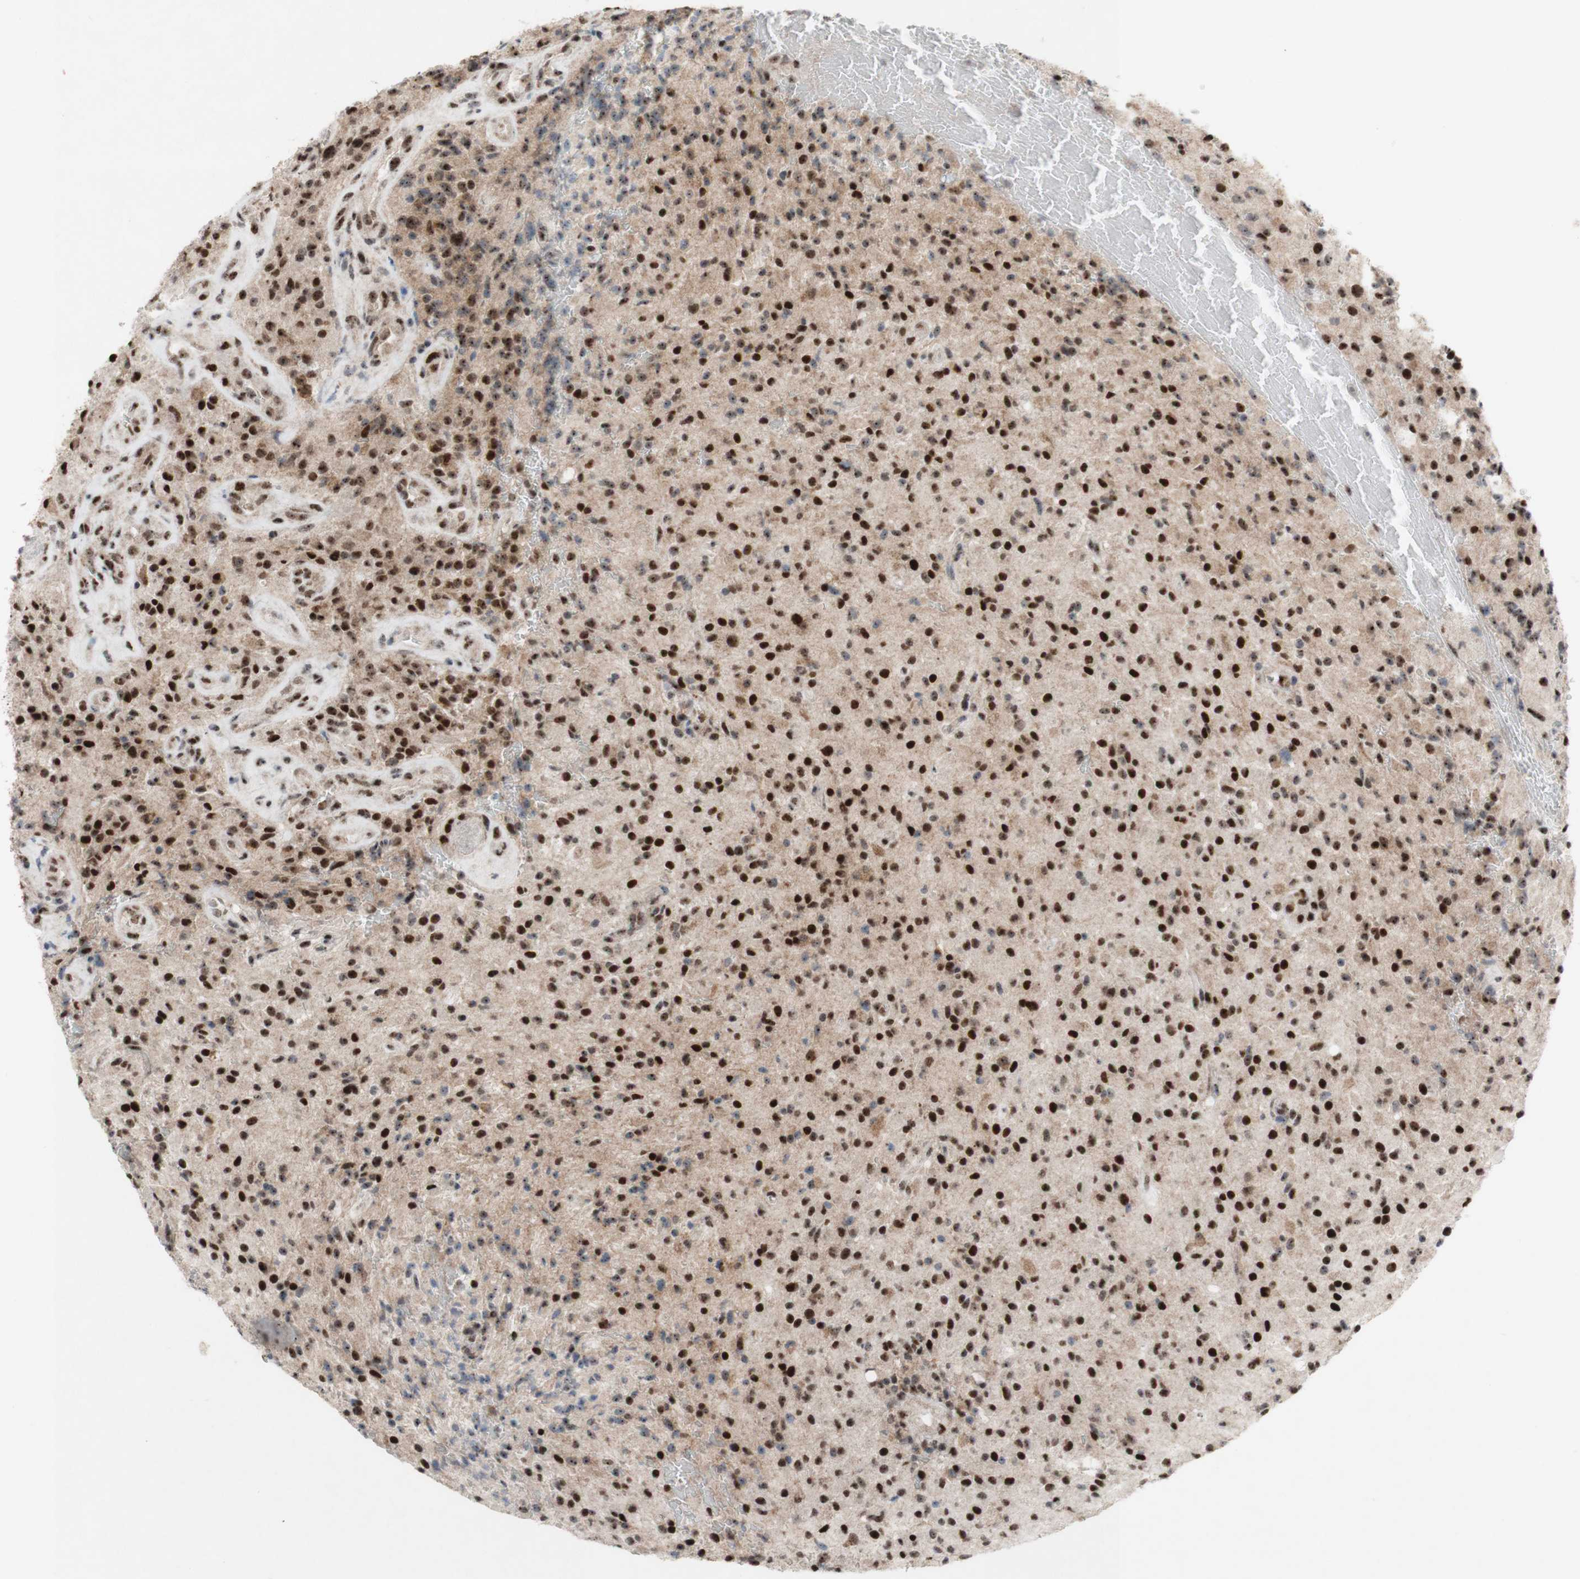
{"staining": {"intensity": "strong", "quantity": ">75%", "location": "nuclear"}, "tissue": "glioma", "cell_type": "Tumor cells", "image_type": "cancer", "snomed": [{"axis": "morphology", "description": "Glioma, malignant, High grade"}, {"axis": "topography", "description": "Brain"}], "caption": "IHC photomicrograph of neoplastic tissue: human high-grade glioma (malignant) stained using immunohistochemistry (IHC) demonstrates high levels of strong protein expression localized specifically in the nuclear of tumor cells, appearing as a nuclear brown color.", "gene": "POLR1A", "patient": {"sex": "male", "age": 71}}